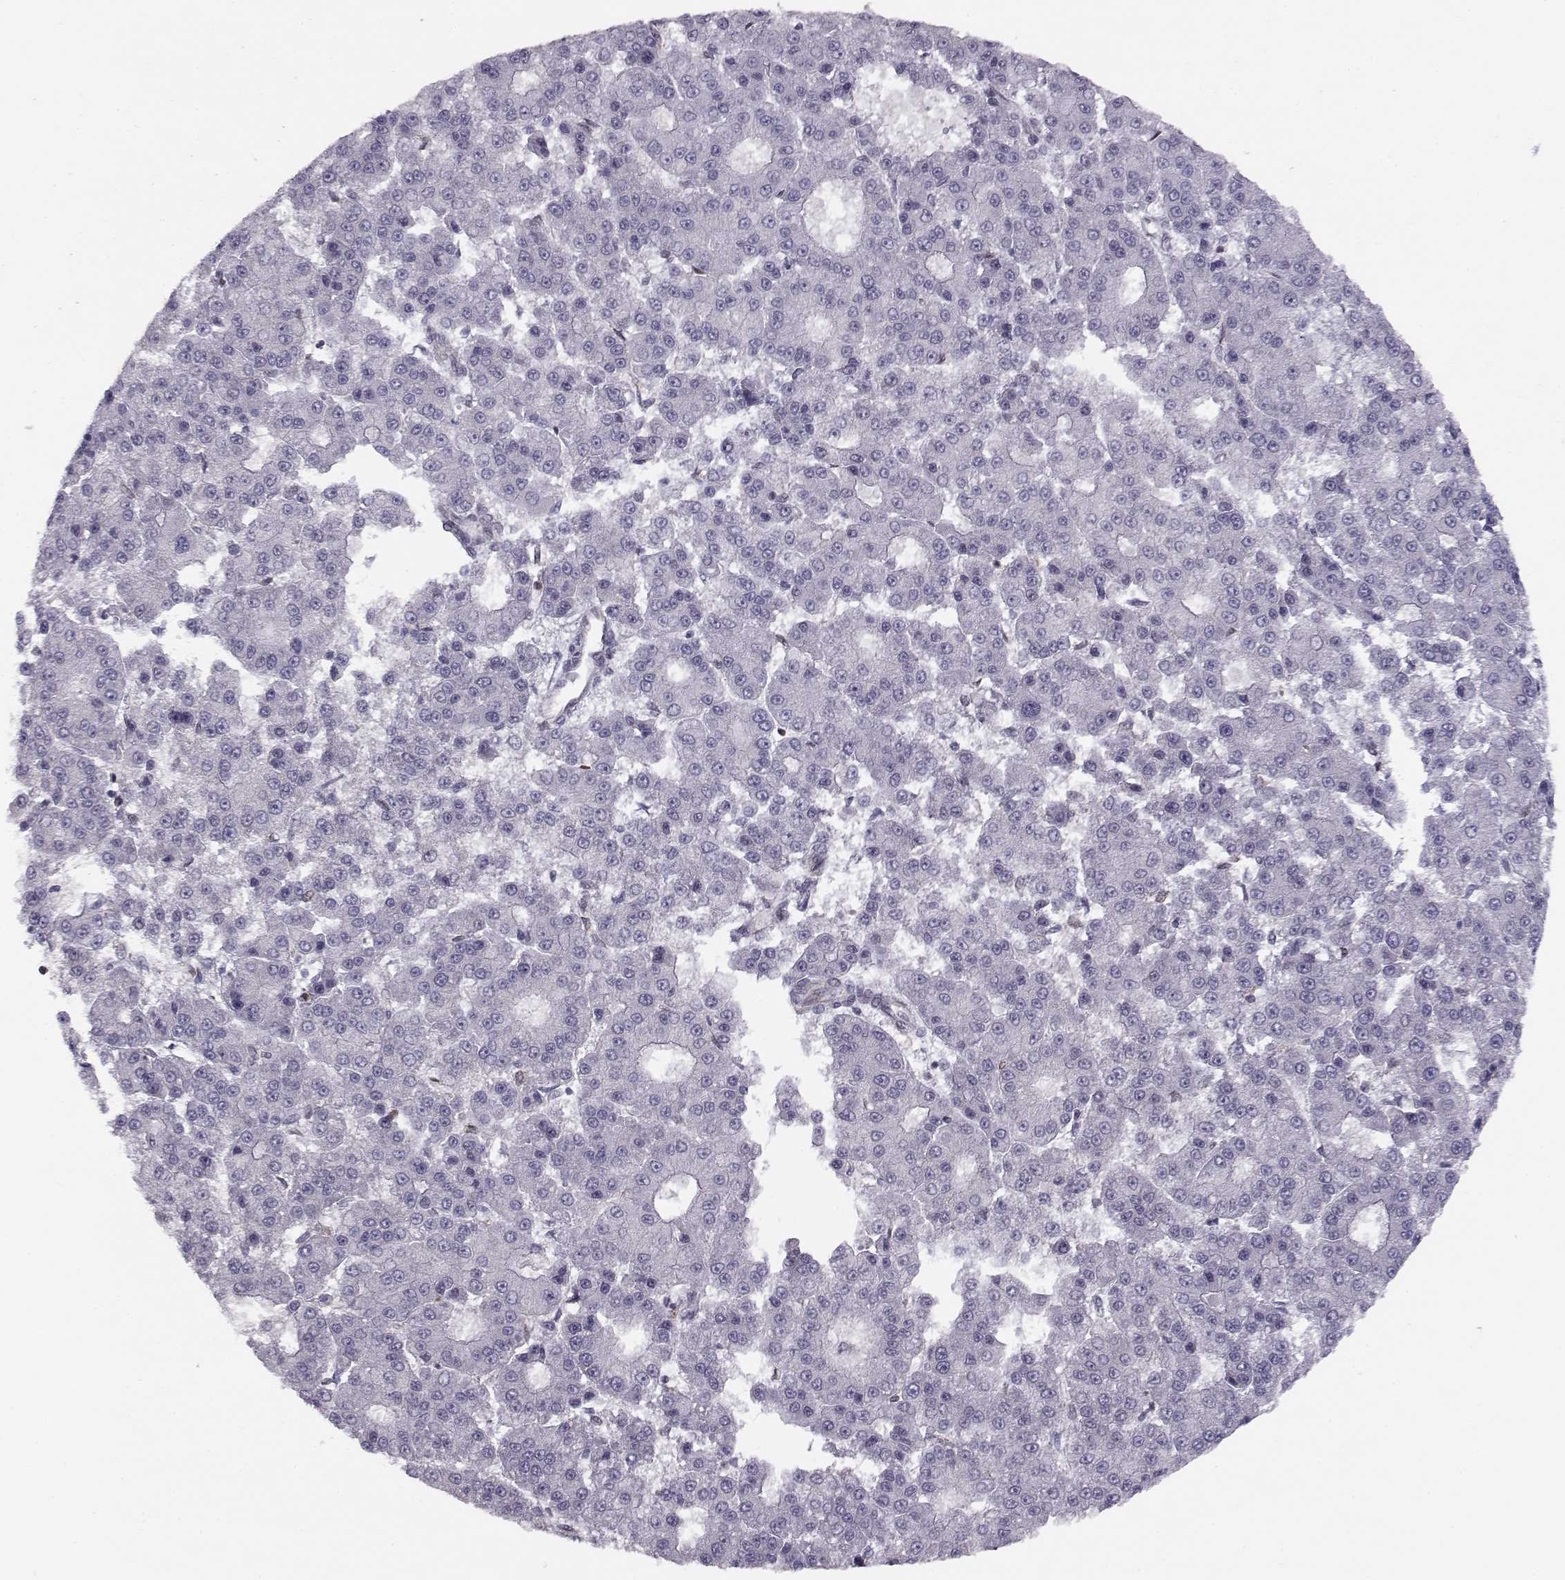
{"staining": {"intensity": "negative", "quantity": "none", "location": "none"}, "tissue": "liver cancer", "cell_type": "Tumor cells", "image_type": "cancer", "snomed": [{"axis": "morphology", "description": "Carcinoma, Hepatocellular, NOS"}, {"axis": "topography", "description": "Liver"}], "caption": "A photomicrograph of liver hepatocellular carcinoma stained for a protein exhibits no brown staining in tumor cells. (DAB IHC with hematoxylin counter stain).", "gene": "KIF13B", "patient": {"sex": "male", "age": 70}}